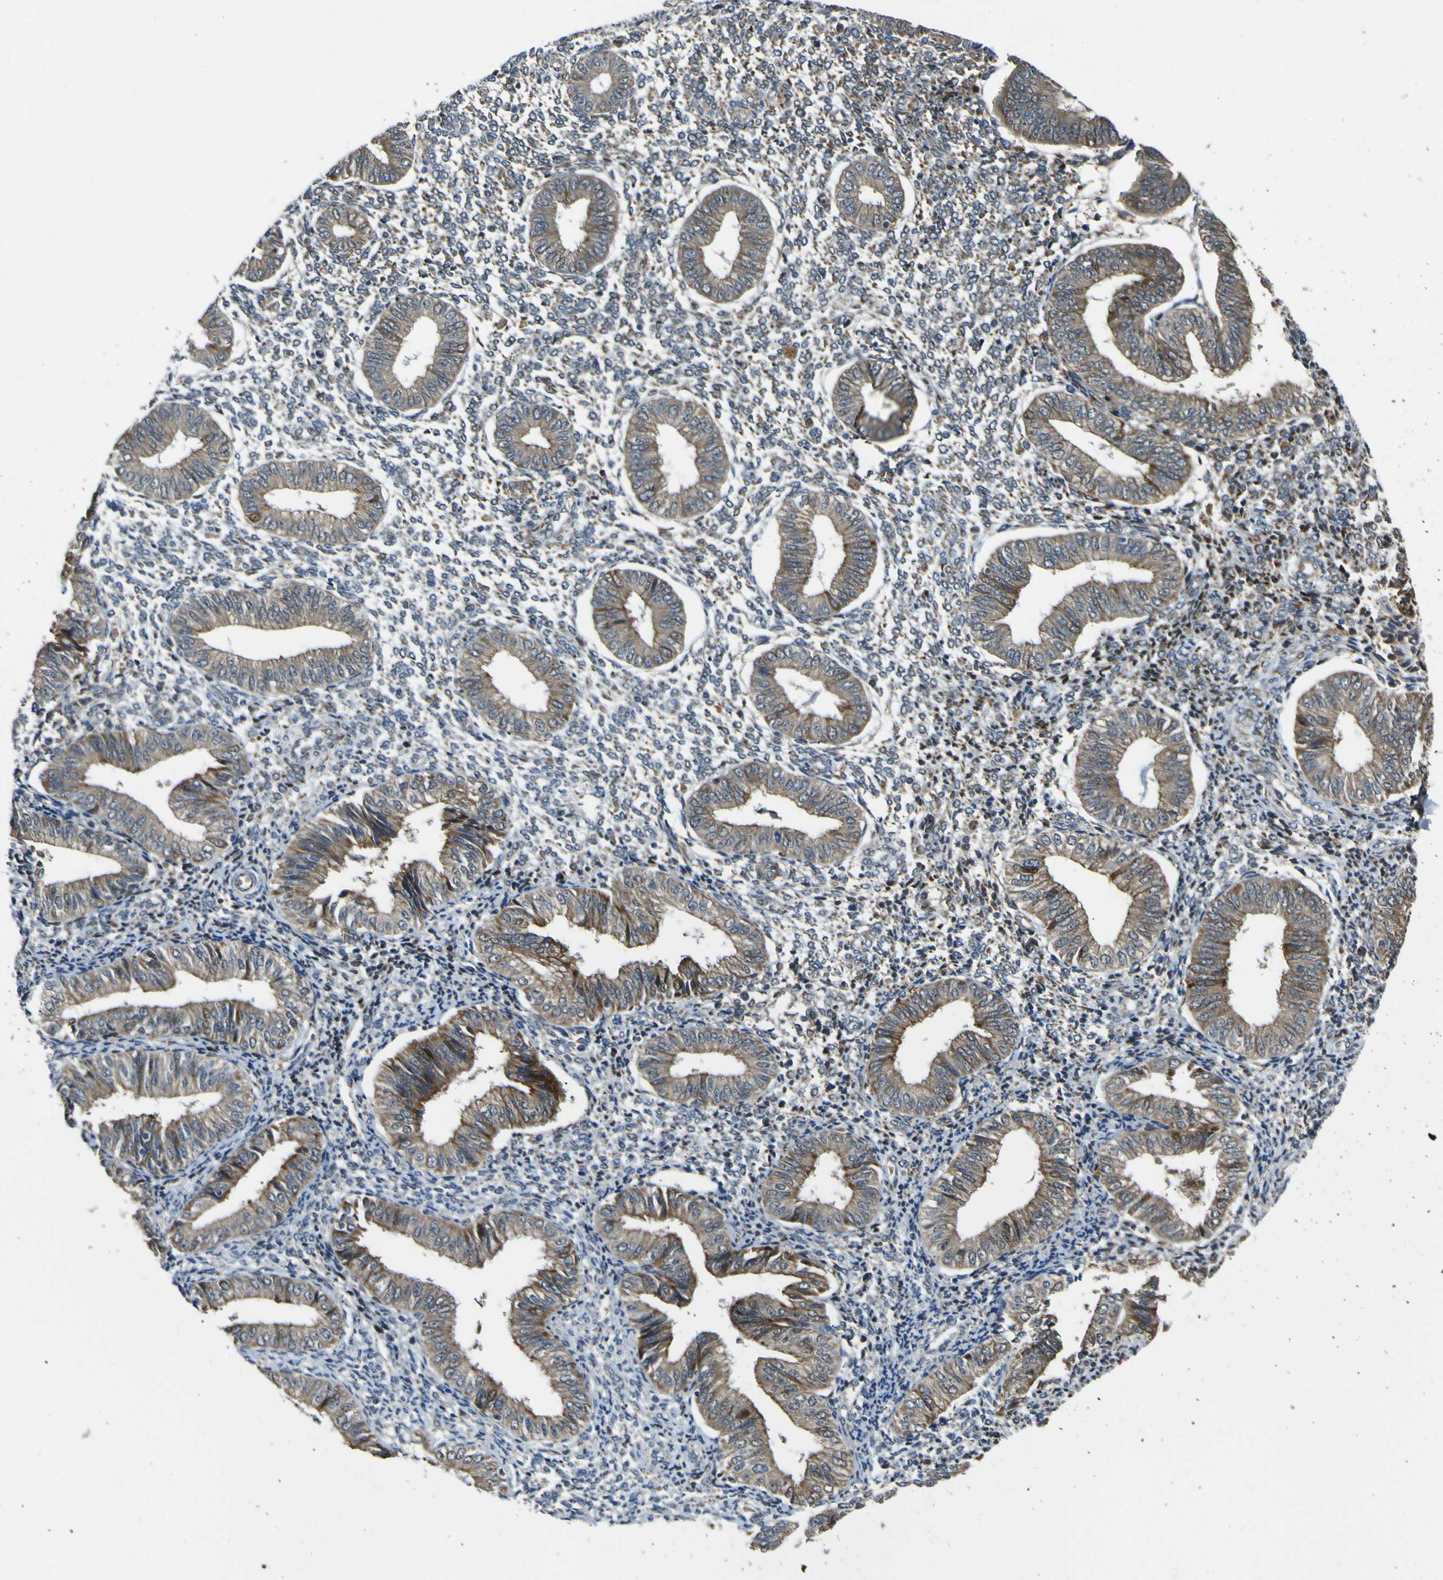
{"staining": {"intensity": "negative", "quantity": "none", "location": "none"}, "tissue": "endometrium", "cell_type": "Cells in endometrial stroma", "image_type": "normal", "snomed": [{"axis": "morphology", "description": "Normal tissue, NOS"}, {"axis": "topography", "description": "Endometrium"}], "caption": "Micrograph shows no protein staining in cells in endometrial stroma of benign endometrium.", "gene": "LBHD1", "patient": {"sex": "female", "age": 50}}